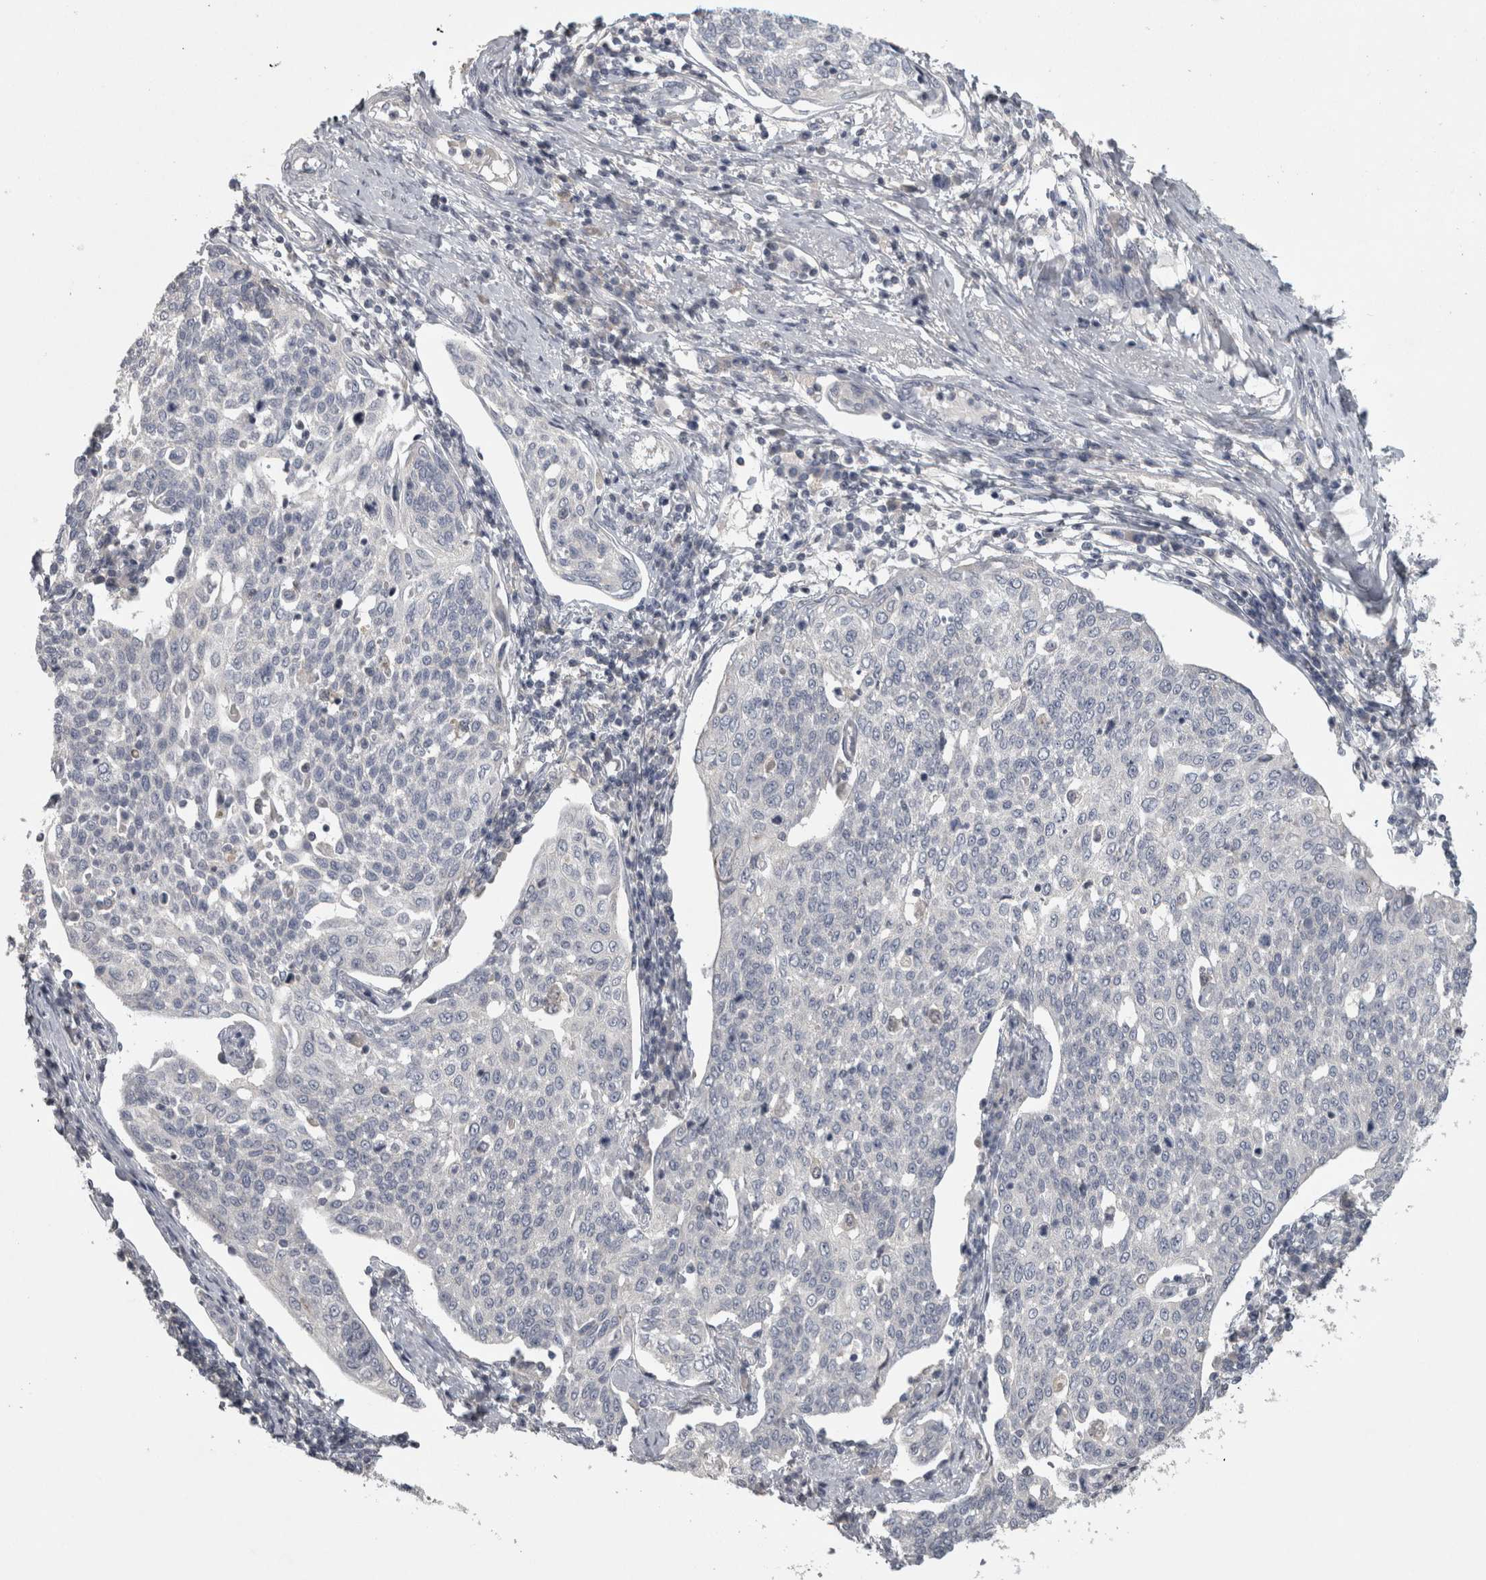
{"staining": {"intensity": "negative", "quantity": "none", "location": "none"}, "tissue": "cervical cancer", "cell_type": "Tumor cells", "image_type": "cancer", "snomed": [{"axis": "morphology", "description": "Squamous cell carcinoma, NOS"}, {"axis": "topography", "description": "Cervix"}], "caption": "This photomicrograph is of cervical cancer stained with immunohistochemistry to label a protein in brown with the nuclei are counter-stained blue. There is no positivity in tumor cells.", "gene": "ENPP7", "patient": {"sex": "female", "age": 34}}